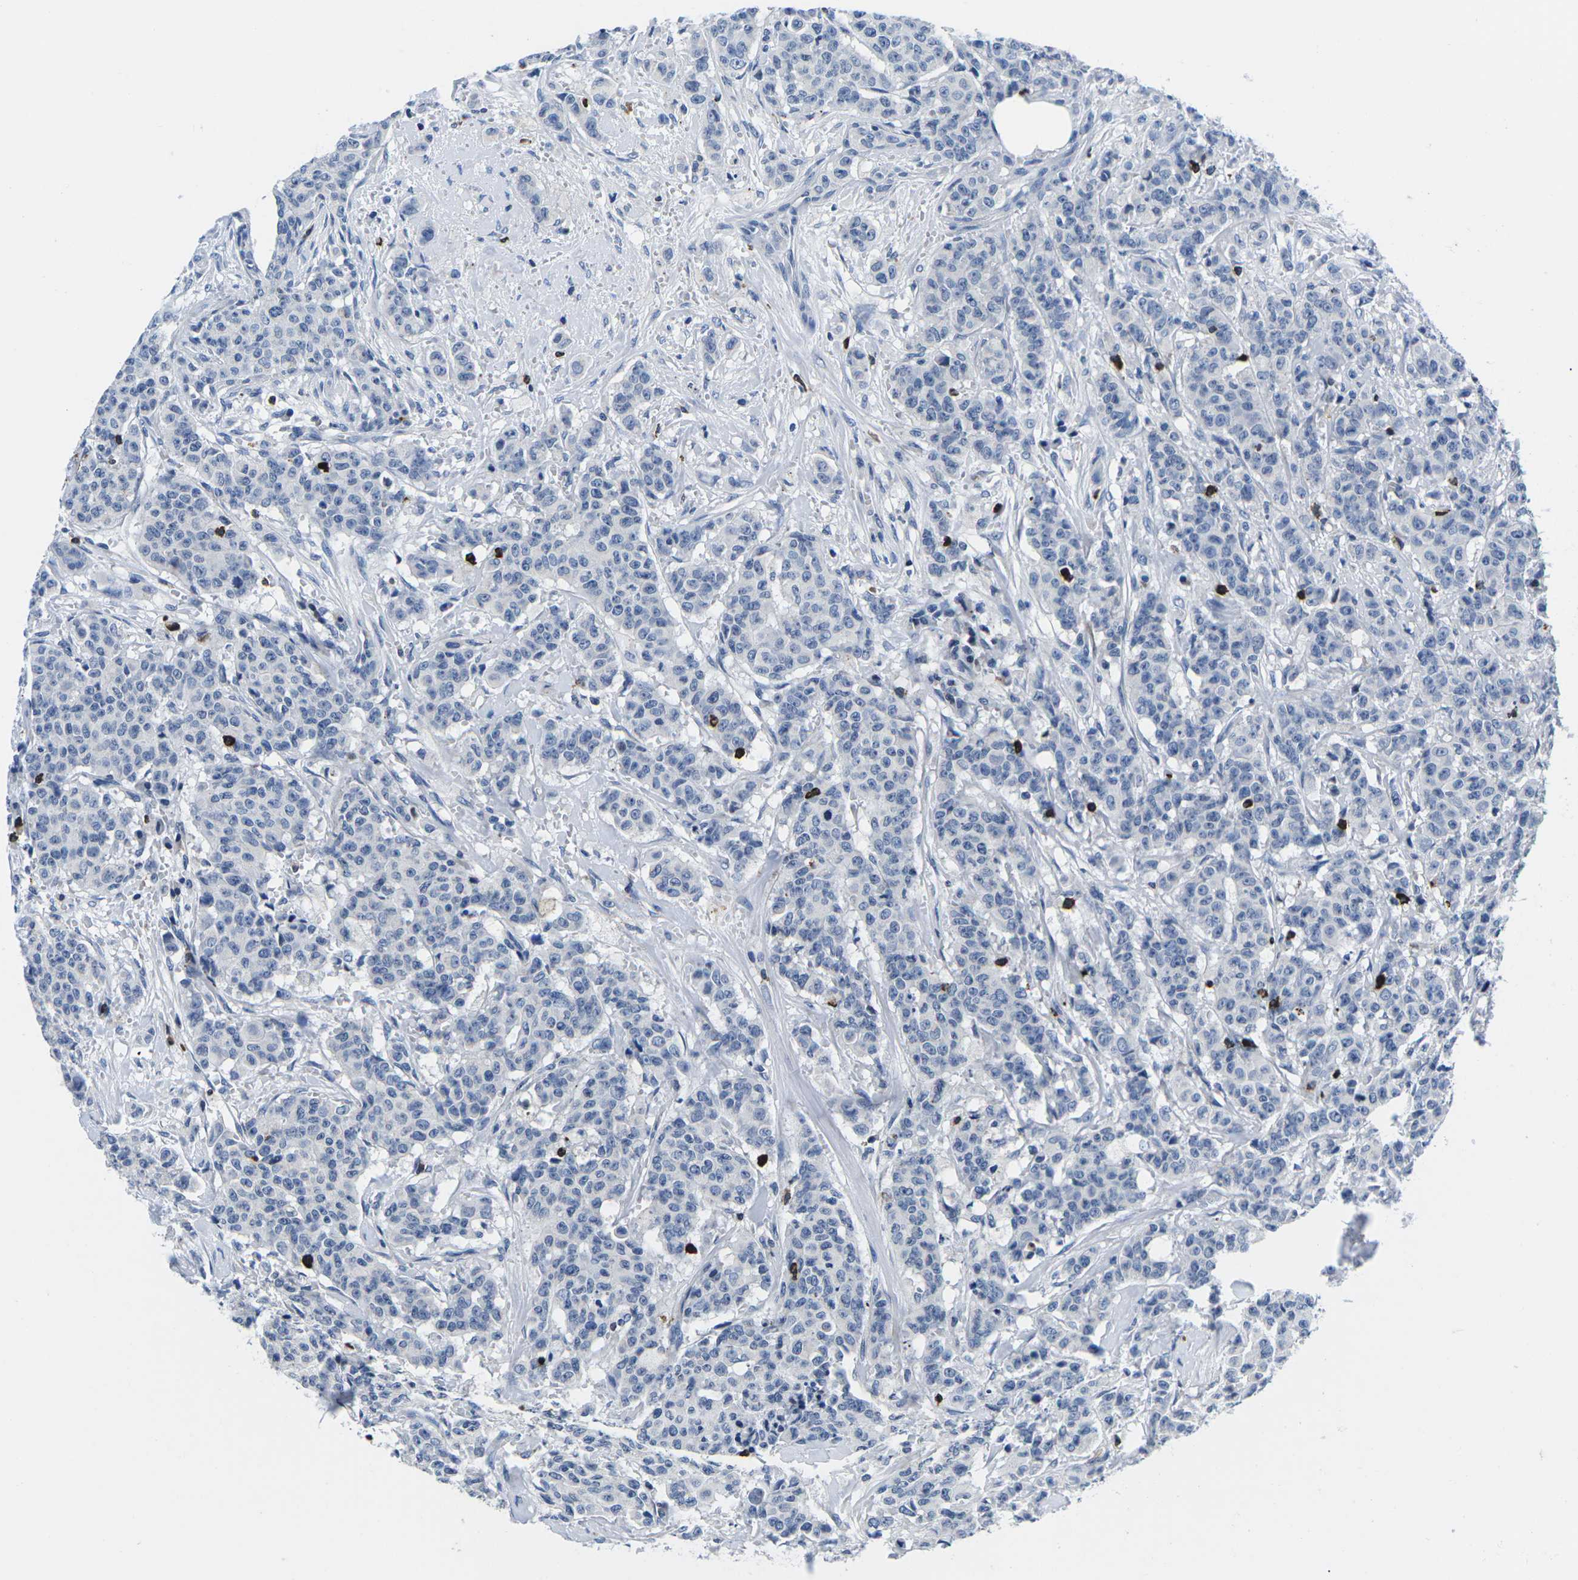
{"staining": {"intensity": "negative", "quantity": "none", "location": "none"}, "tissue": "breast cancer", "cell_type": "Tumor cells", "image_type": "cancer", "snomed": [{"axis": "morphology", "description": "Normal tissue, NOS"}, {"axis": "morphology", "description": "Duct carcinoma"}, {"axis": "topography", "description": "Breast"}], "caption": "Immunohistochemistry (IHC) photomicrograph of neoplastic tissue: breast cancer stained with DAB exhibits no significant protein positivity in tumor cells.", "gene": "CTSW", "patient": {"sex": "female", "age": 40}}